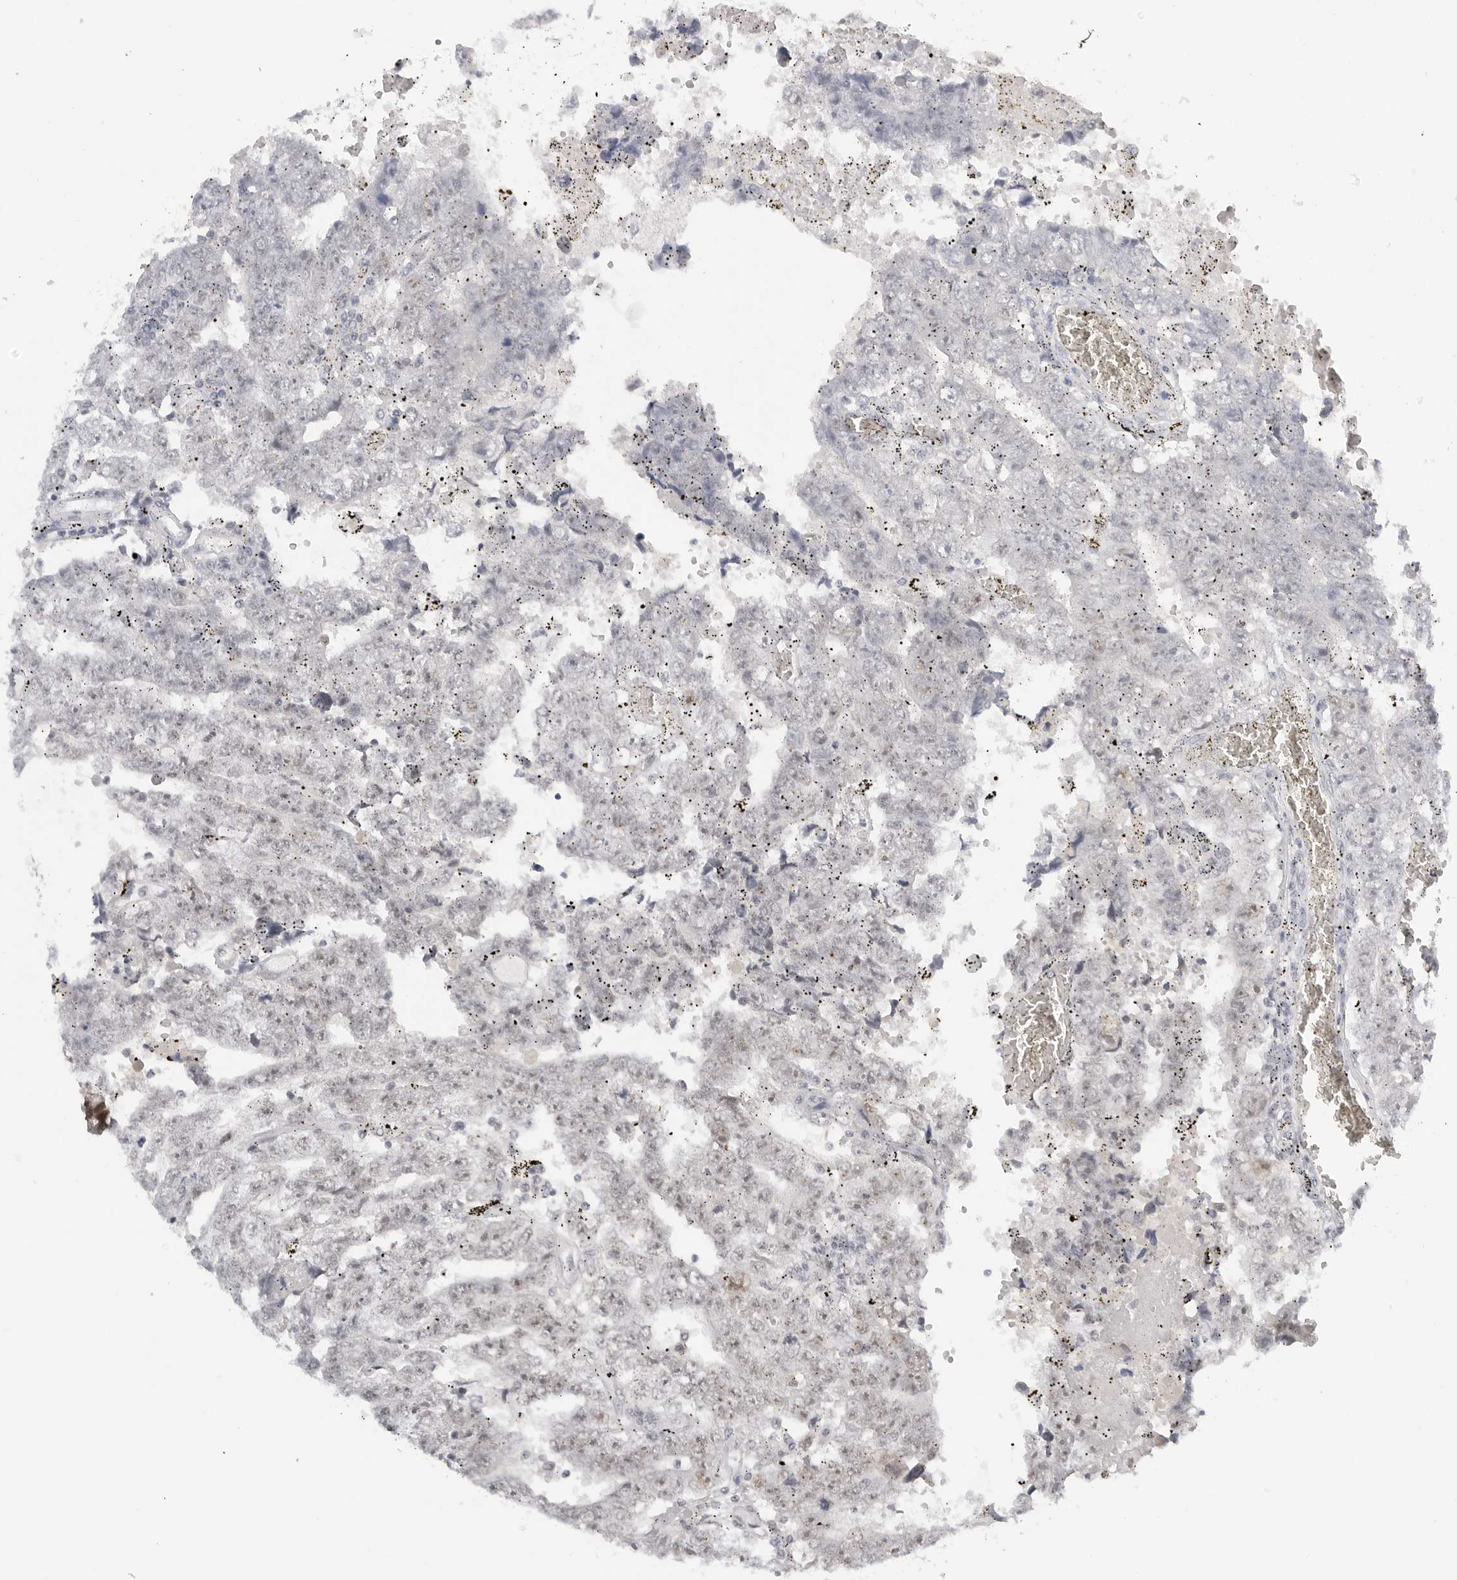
{"staining": {"intensity": "negative", "quantity": "none", "location": "none"}, "tissue": "testis cancer", "cell_type": "Tumor cells", "image_type": "cancer", "snomed": [{"axis": "morphology", "description": "Carcinoma, Embryonal, NOS"}, {"axis": "topography", "description": "Testis"}], "caption": "This is an immunohistochemistry histopathology image of human testis cancer. There is no positivity in tumor cells.", "gene": "WRAP53", "patient": {"sex": "male", "age": 25}}